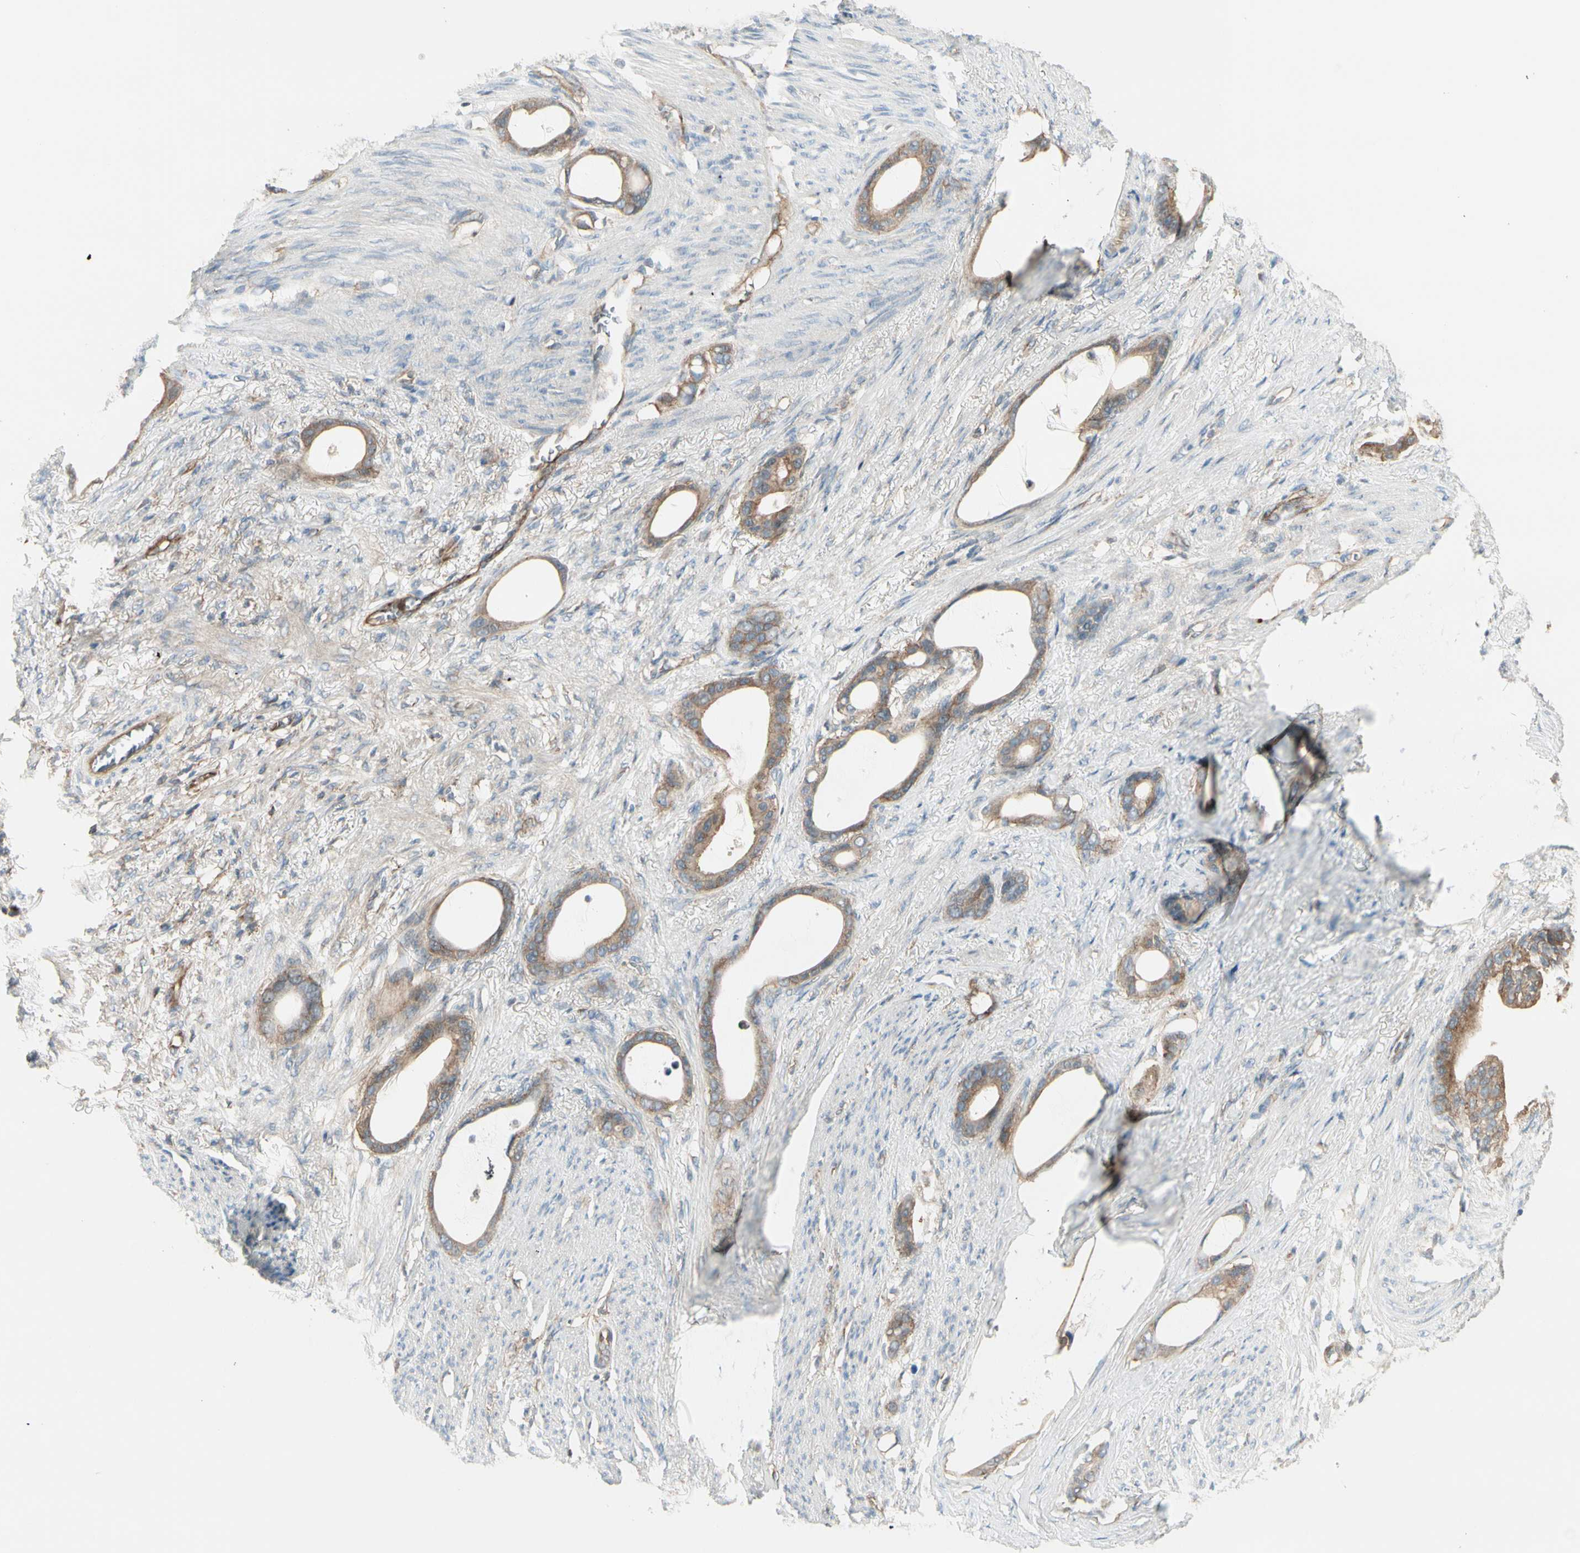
{"staining": {"intensity": "weak", "quantity": ">75%", "location": "cytoplasmic/membranous"}, "tissue": "stomach cancer", "cell_type": "Tumor cells", "image_type": "cancer", "snomed": [{"axis": "morphology", "description": "Adenocarcinoma, NOS"}, {"axis": "topography", "description": "Stomach"}], "caption": "About >75% of tumor cells in human stomach cancer display weak cytoplasmic/membranous protein expression as visualized by brown immunohistochemical staining.", "gene": "AGFG1", "patient": {"sex": "female", "age": 75}}